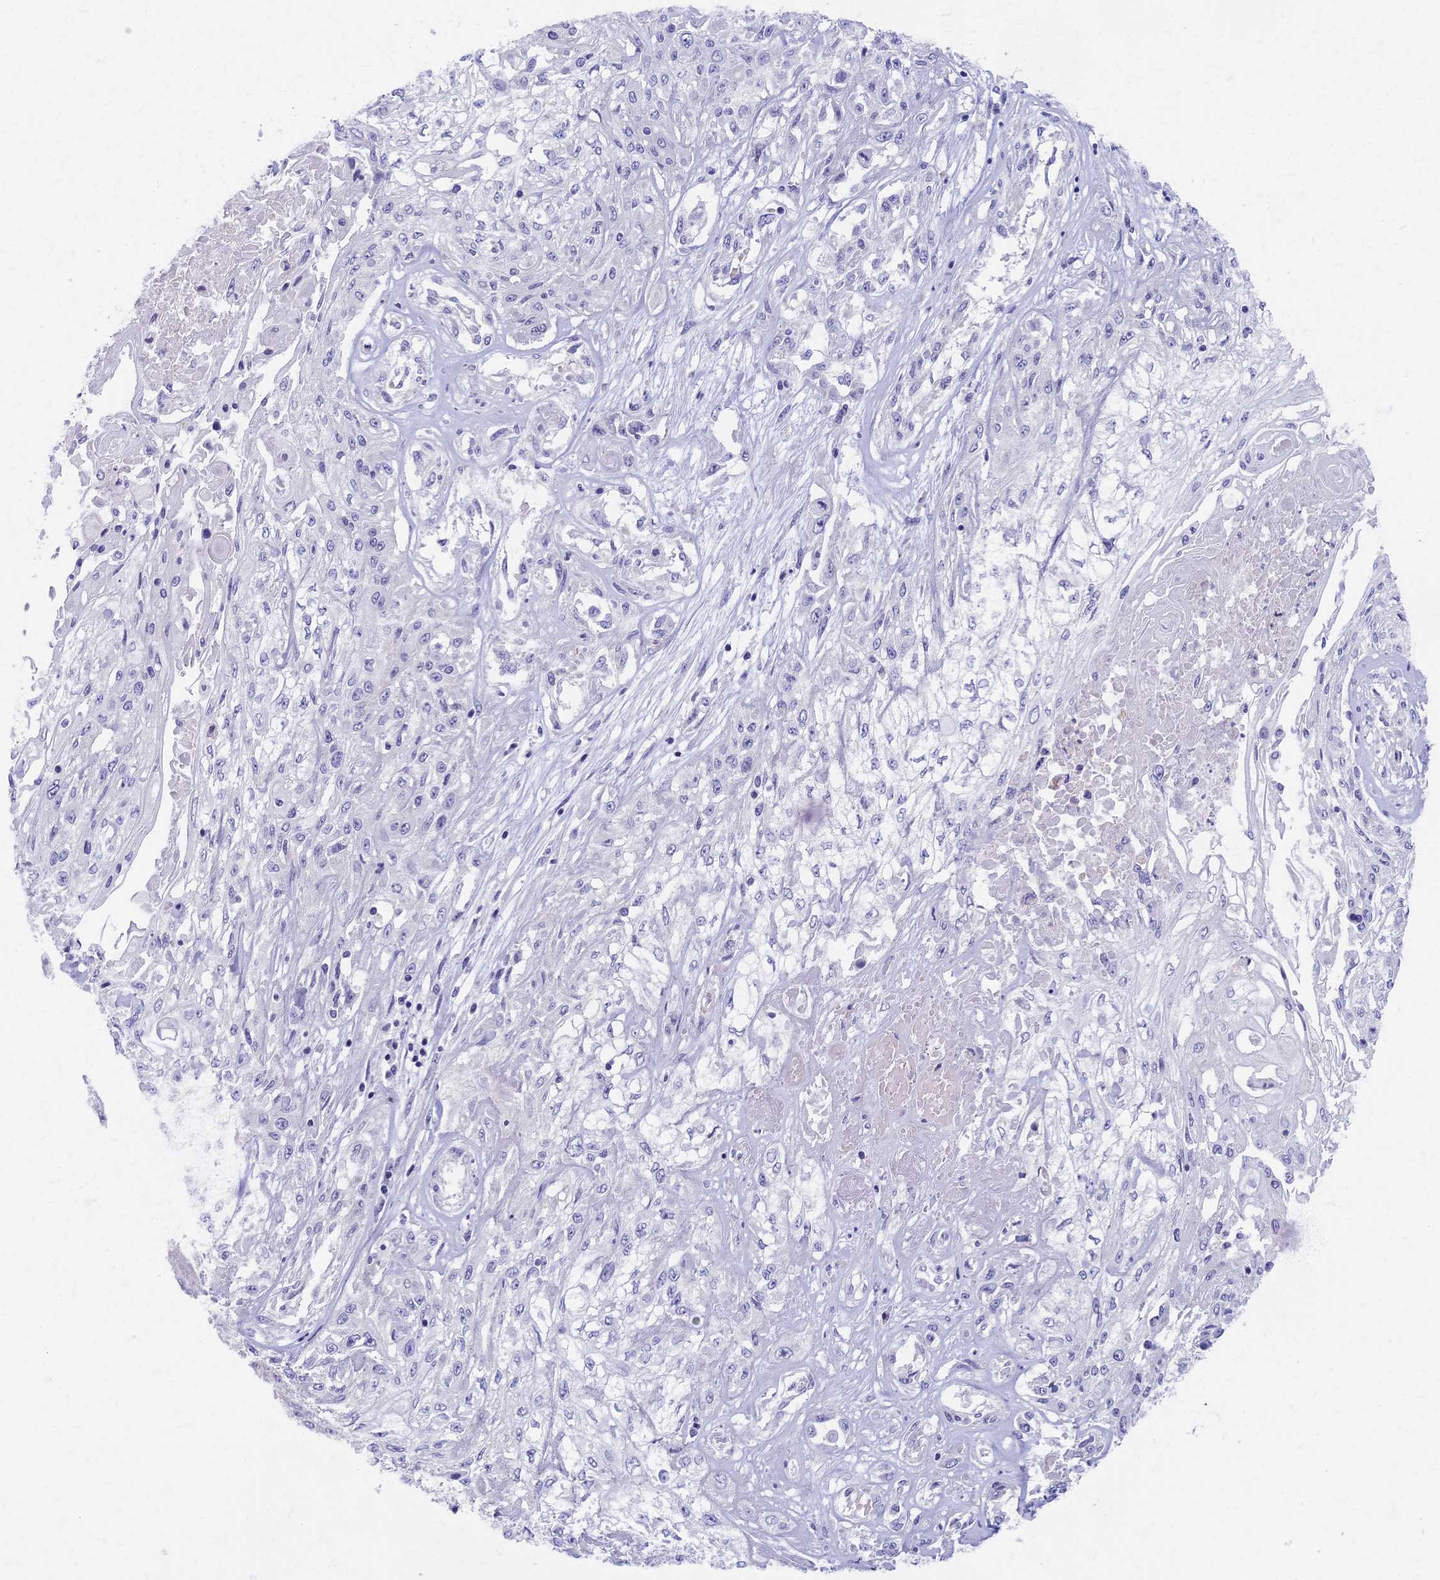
{"staining": {"intensity": "negative", "quantity": "none", "location": "none"}, "tissue": "skin cancer", "cell_type": "Tumor cells", "image_type": "cancer", "snomed": [{"axis": "morphology", "description": "Squamous cell carcinoma, NOS"}, {"axis": "morphology", "description": "Squamous cell carcinoma, metastatic, NOS"}, {"axis": "topography", "description": "Skin"}, {"axis": "topography", "description": "Lymph node"}], "caption": "A histopathology image of human squamous cell carcinoma (skin) is negative for staining in tumor cells.", "gene": "AP4E1", "patient": {"sex": "male", "age": 75}}